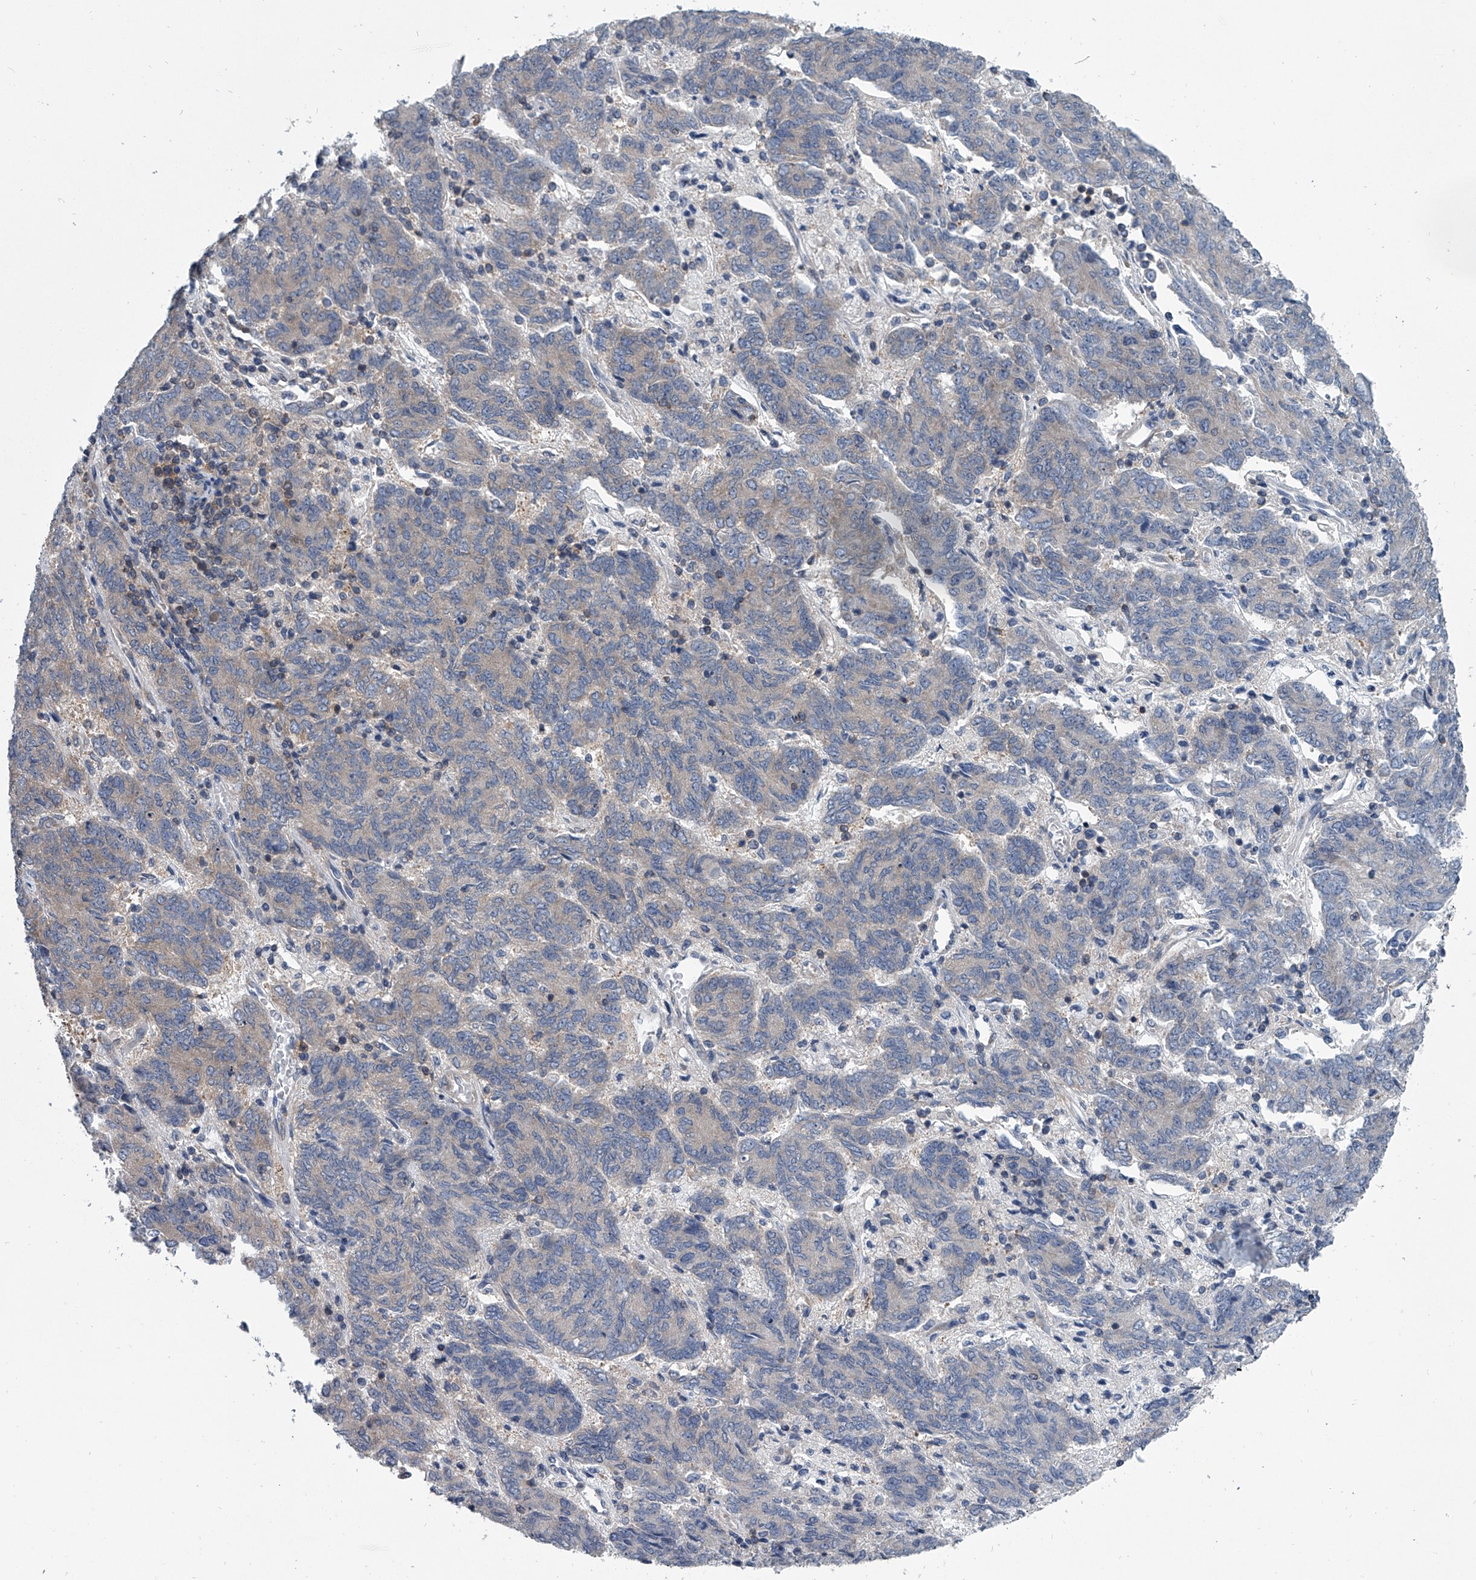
{"staining": {"intensity": "strong", "quantity": "<25%", "location": "cytoplasmic/membranous"}, "tissue": "endometrial cancer", "cell_type": "Tumor cells", "image_type": "cancer", "snomed": [{"axis": "morphology", "description": "Adenocarcinoma, NOS"}, {"axis": "topography", "description": "Endometrium"}], "caption": "Endometrial cancer (adenocarcinoma) tissue shows strong cytoplasmic/membranous staining in approximately <25% of tumor cells The protein is stained brown, and the nuclei are stained in blue (DAB IHC with brightfield microscopy, high magnification).", "gene": "PPP2R5D", "patient": {"sex": "female", "age": 80}}